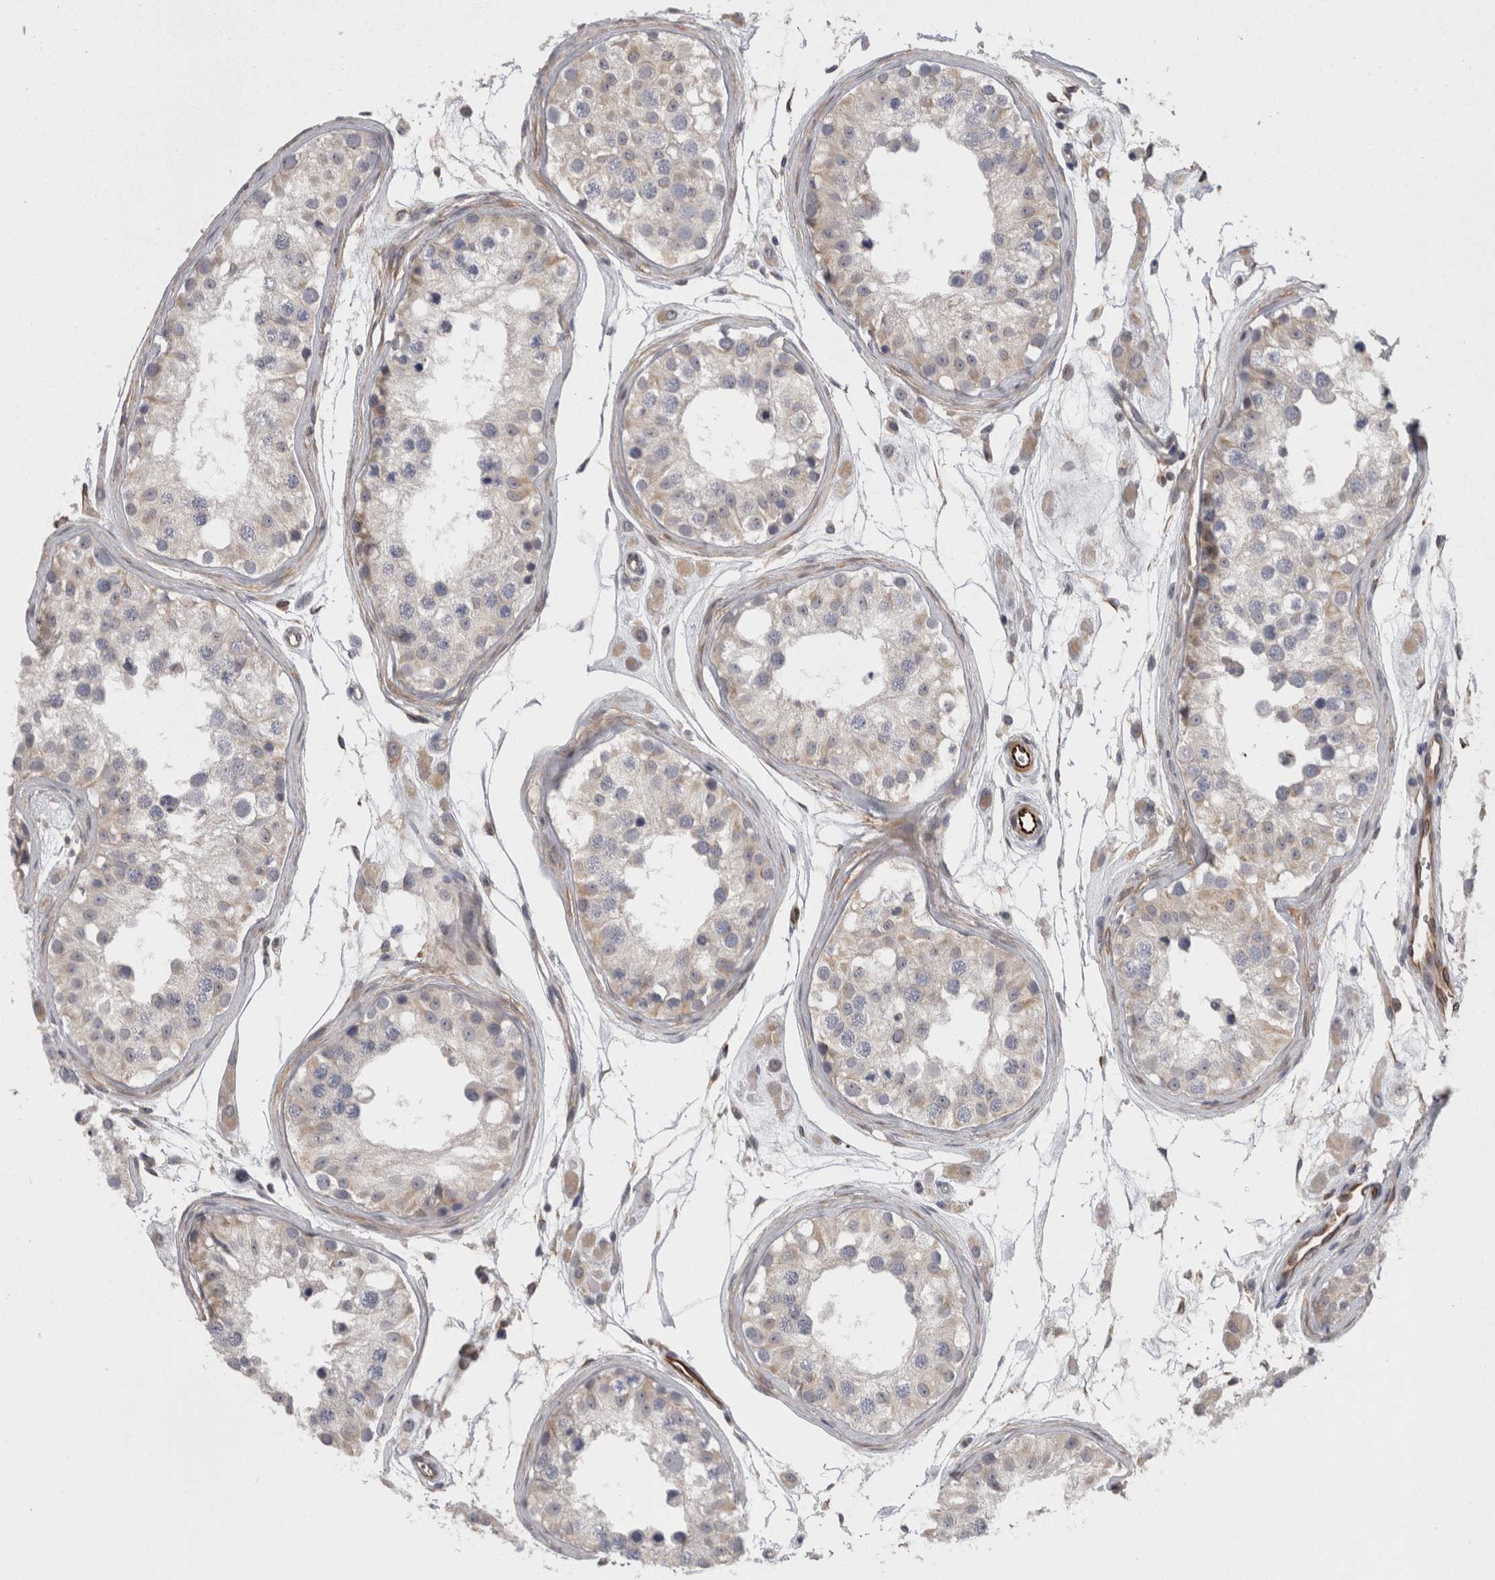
{"staining": {"intensity": "weak", "quantity": ">75%", "location": "cytoplasmic/membranous"}, "tissue": "testis", "cell_type": "Cells in seminiferous ducts", "image_type": "normal", "snomed": [{"axis": "morphology", "description": "Normal tissue, NOS"}, {"axis": "morphology", "description": "Adenocarcinoma, metastatic, NOS"}, {"axis": "topography", "description": "Testis"}], "caption": "The immunohistochemical stain highlights weak cytoplasmic/membranous staining in cells in seminiferous ducts of normal testis.", "gene": "RMDN1", "patient": {"sex": "male", "age": 26}}